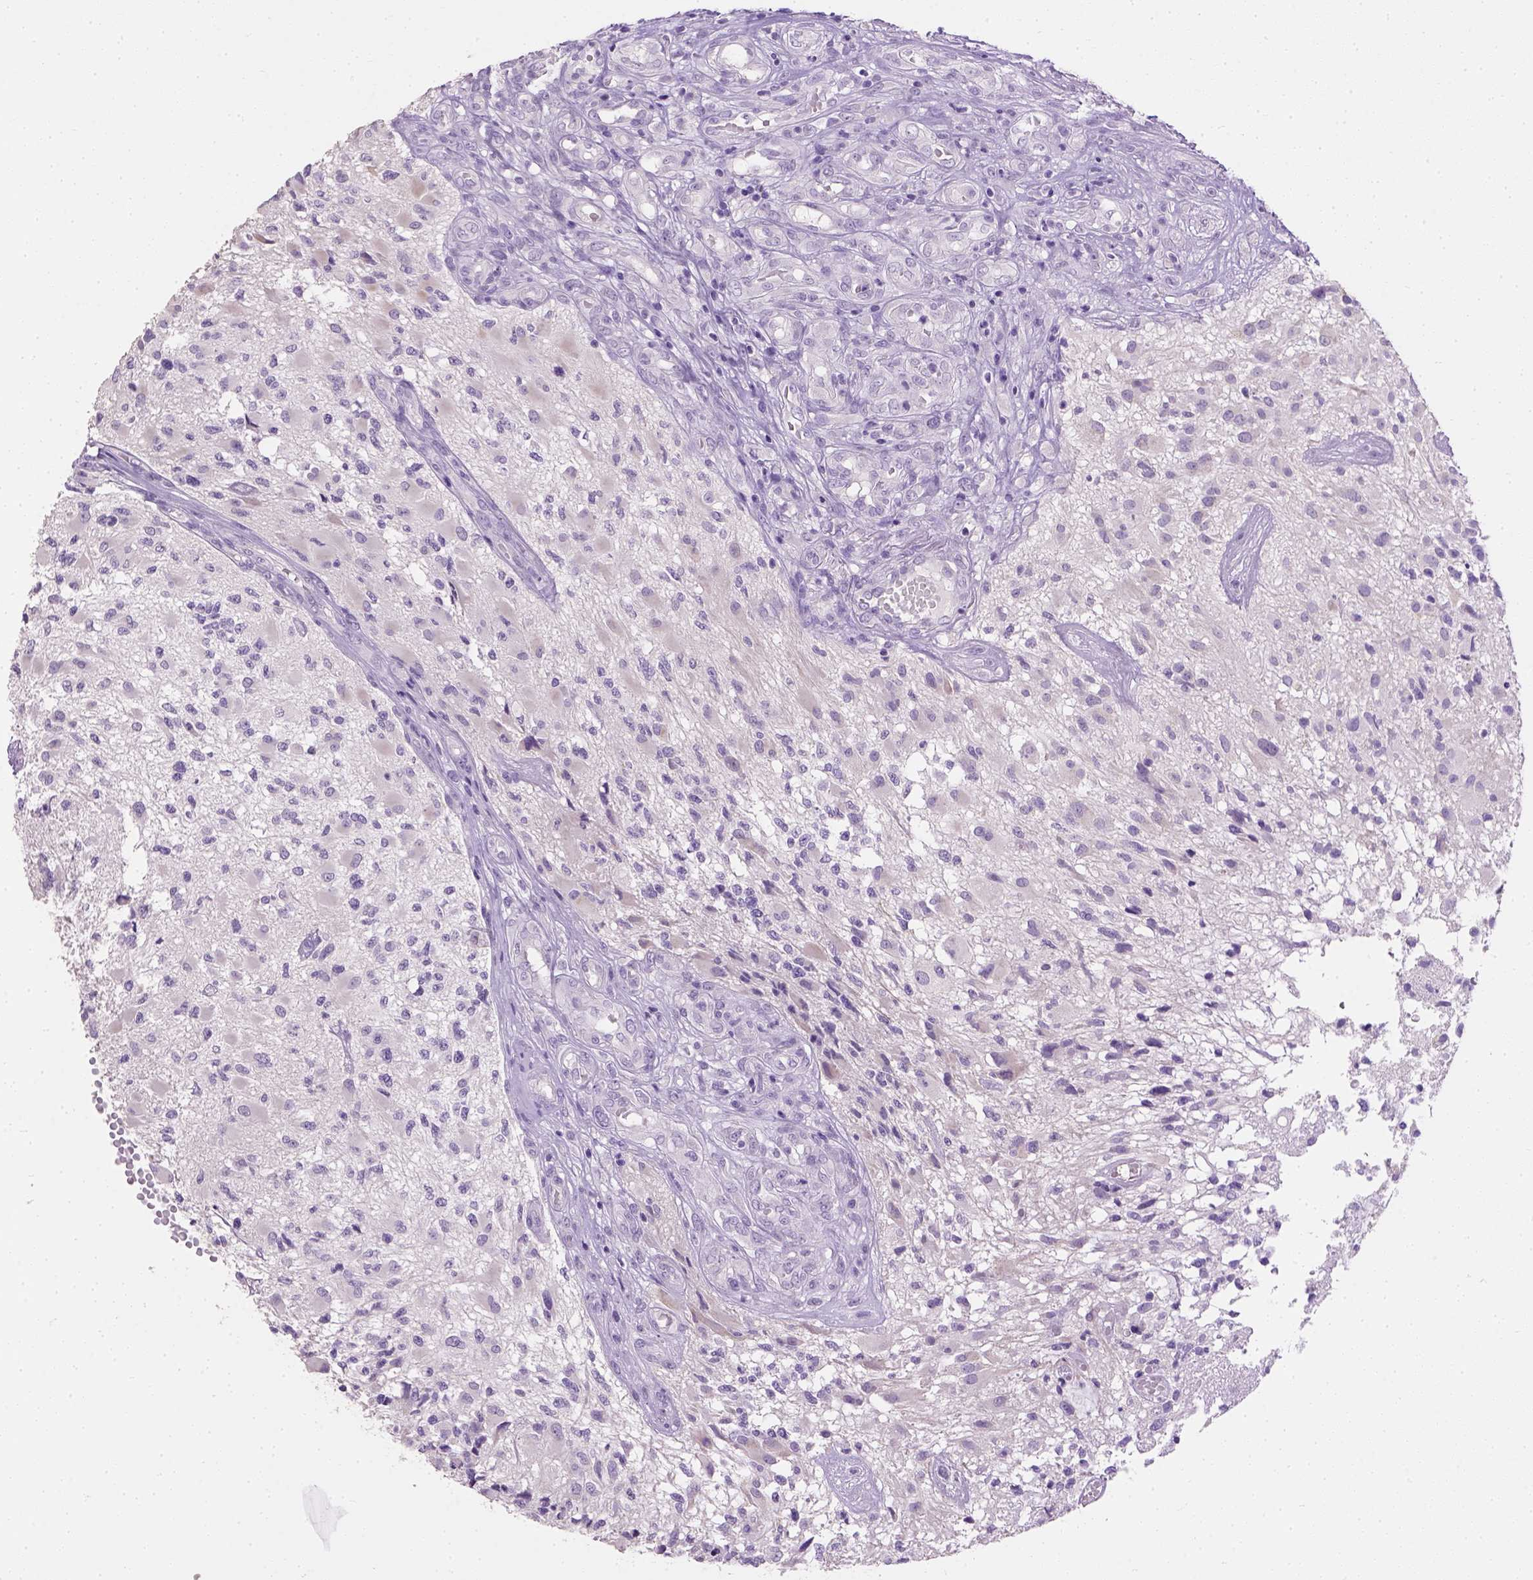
{"staining": {"intensity": "negative", "quantity": "none", "location": "none"}, "tissue": "glioma", "cell_type": "Tumor cells", "image_type": "cancer", "snomed": [{"axis": "morphology", "description": "Glioma, malignant, High grade"}, {"axis": "topography", "description": "Brain"}], "caption": "DAB immunohistochemical staining of glioma shows no significant positivity in tumor cells. (Immunohistochemistry, brightfield microscopy, high magnification).", "gene": "CYP24A1", "patient": {"sex": "female", "age": 63}}